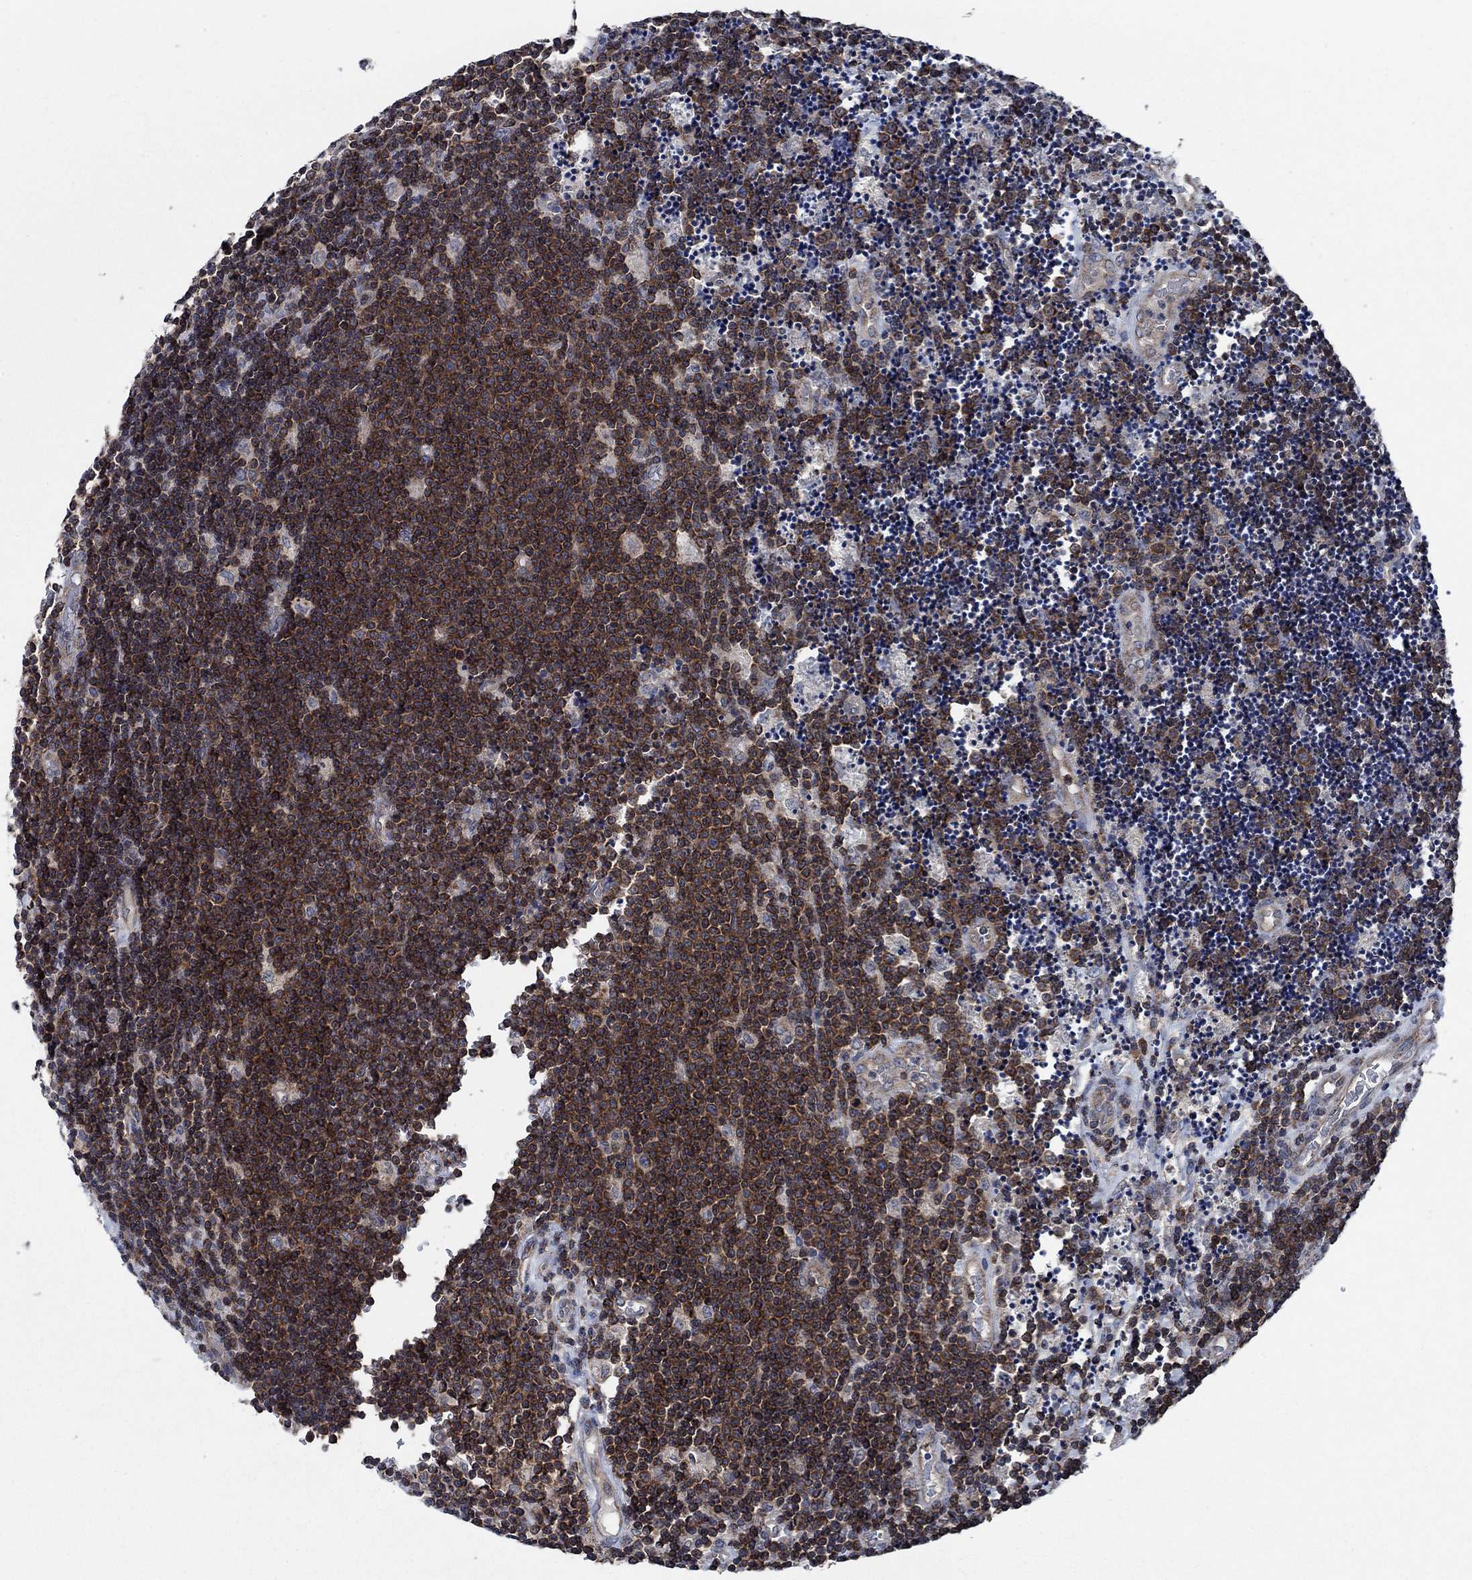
{"staining": {"intensity": "strong", "quantity": ">75%", "location": "cytoplasmic/membranous"}, "tissue": "lymphoma", "cell_type": "Tumor cells", "image_type": "cancer", "snomed": [{"axis": "morphology", "description": "Malignant lymphoma, non-Hodgkin's type, Low grade"}, {"axis": "topography", "description": "Brain"}], "caption": "The micrograph shows immunohistochemical staining of low-grade malignant lymphoma, non-Hodgkin's type. There is strong cytoplasmic/membranous staining is appreciated in approximately >75% of tumor cells.", "gene": "STXBP6", "patient": {"sex": "female", "age": 66}}